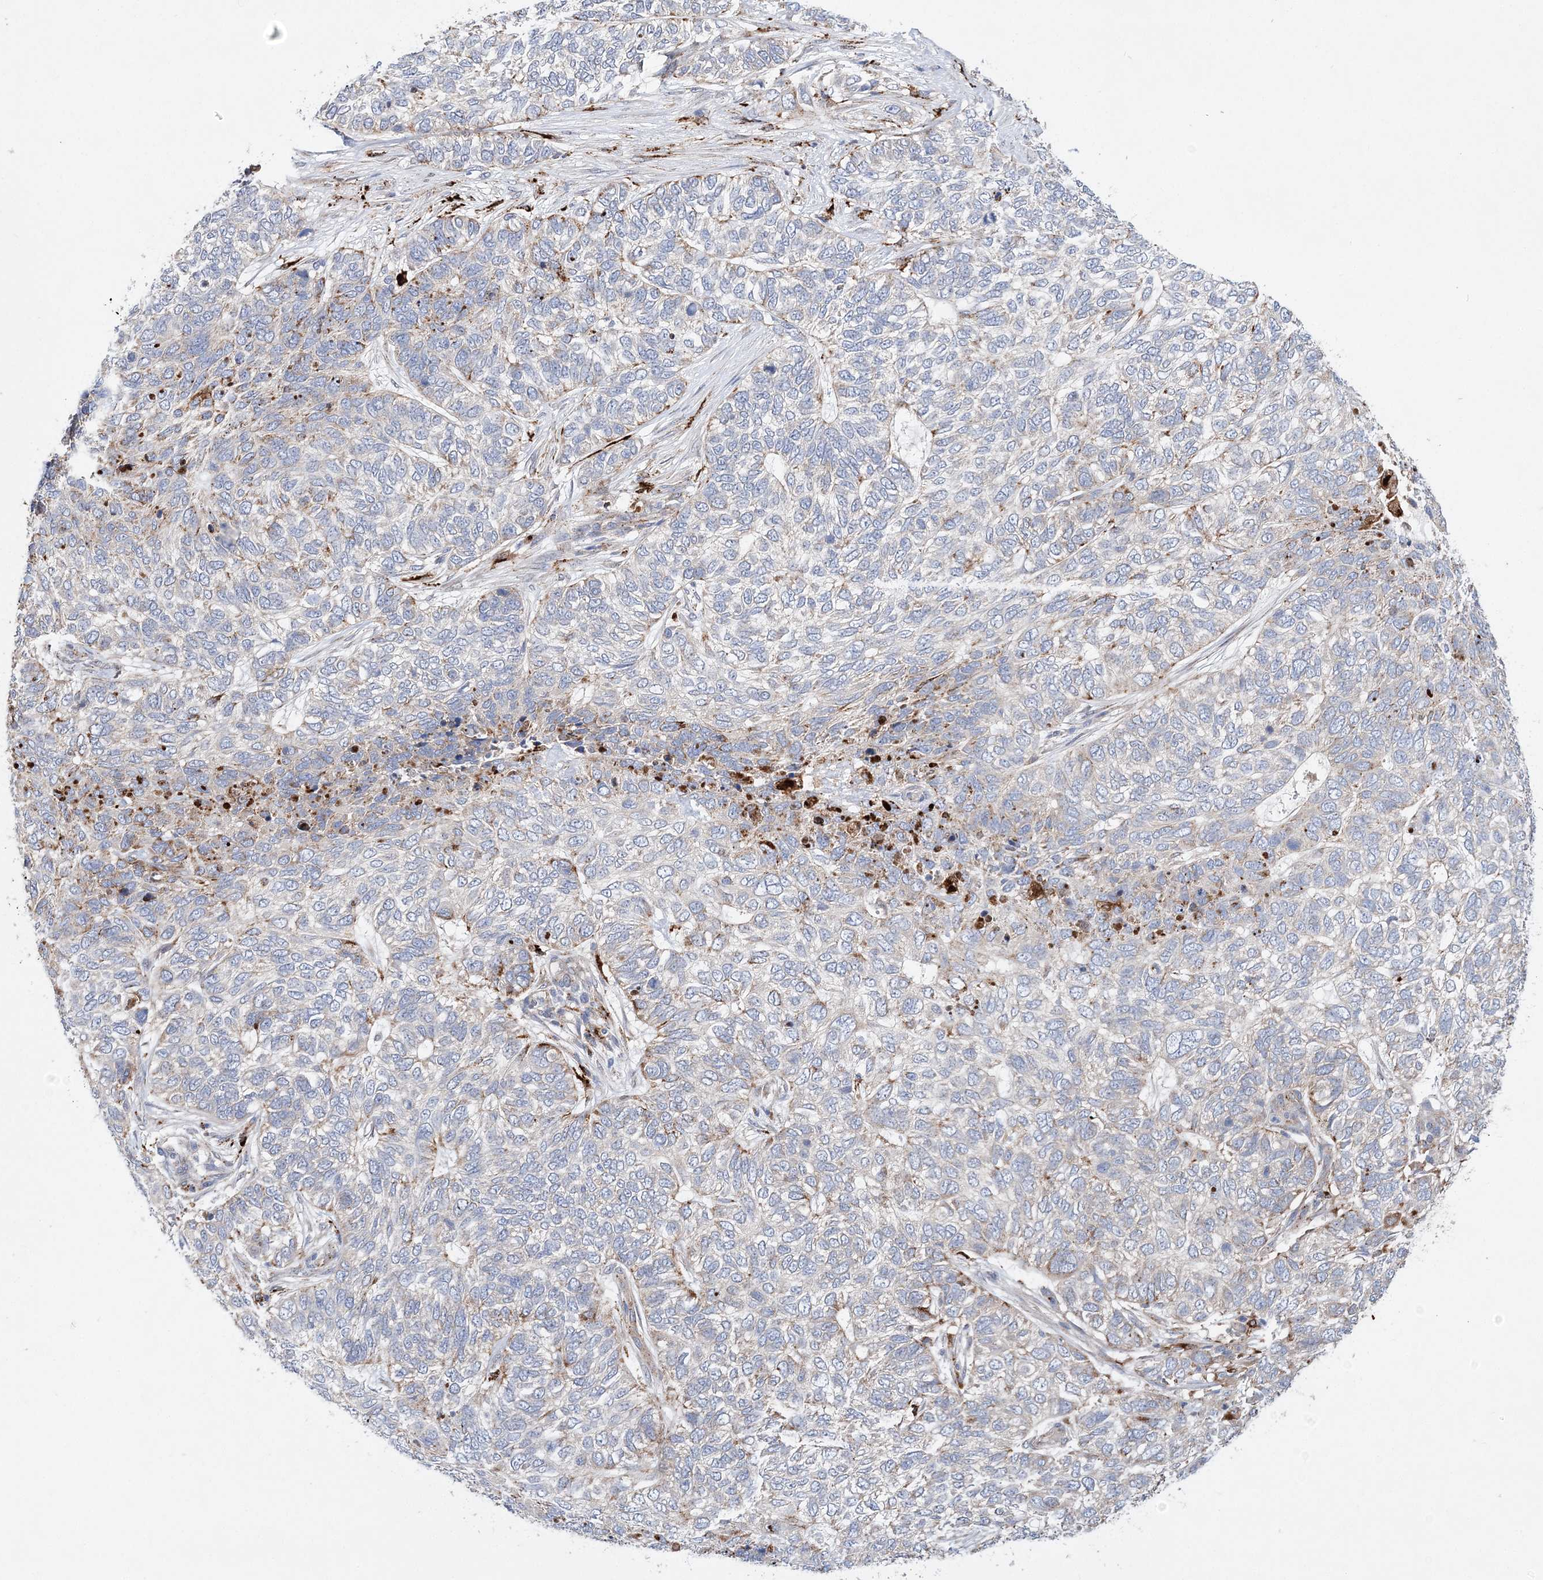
{"staining": {"intensity": "weak", "quantity": "<25%", "location": "cytoplasmic/membranous"}, "tissue": "skin cancer", "cell_type": "Tumor cells", "image_type": "cancer", "snomed": [{"axis": "morphology", "description": "Basal cell carcinoma"}, {"axis": "topography", "description": "Skin"}], "caption": "Human skin cancer (basal cell carcinoma) stained for a protein using immunohistochemistry (IHC) displays no expression in tumor cells.", "gene": "C3orf38", "patient": {"sex": "female", "age": 65}}